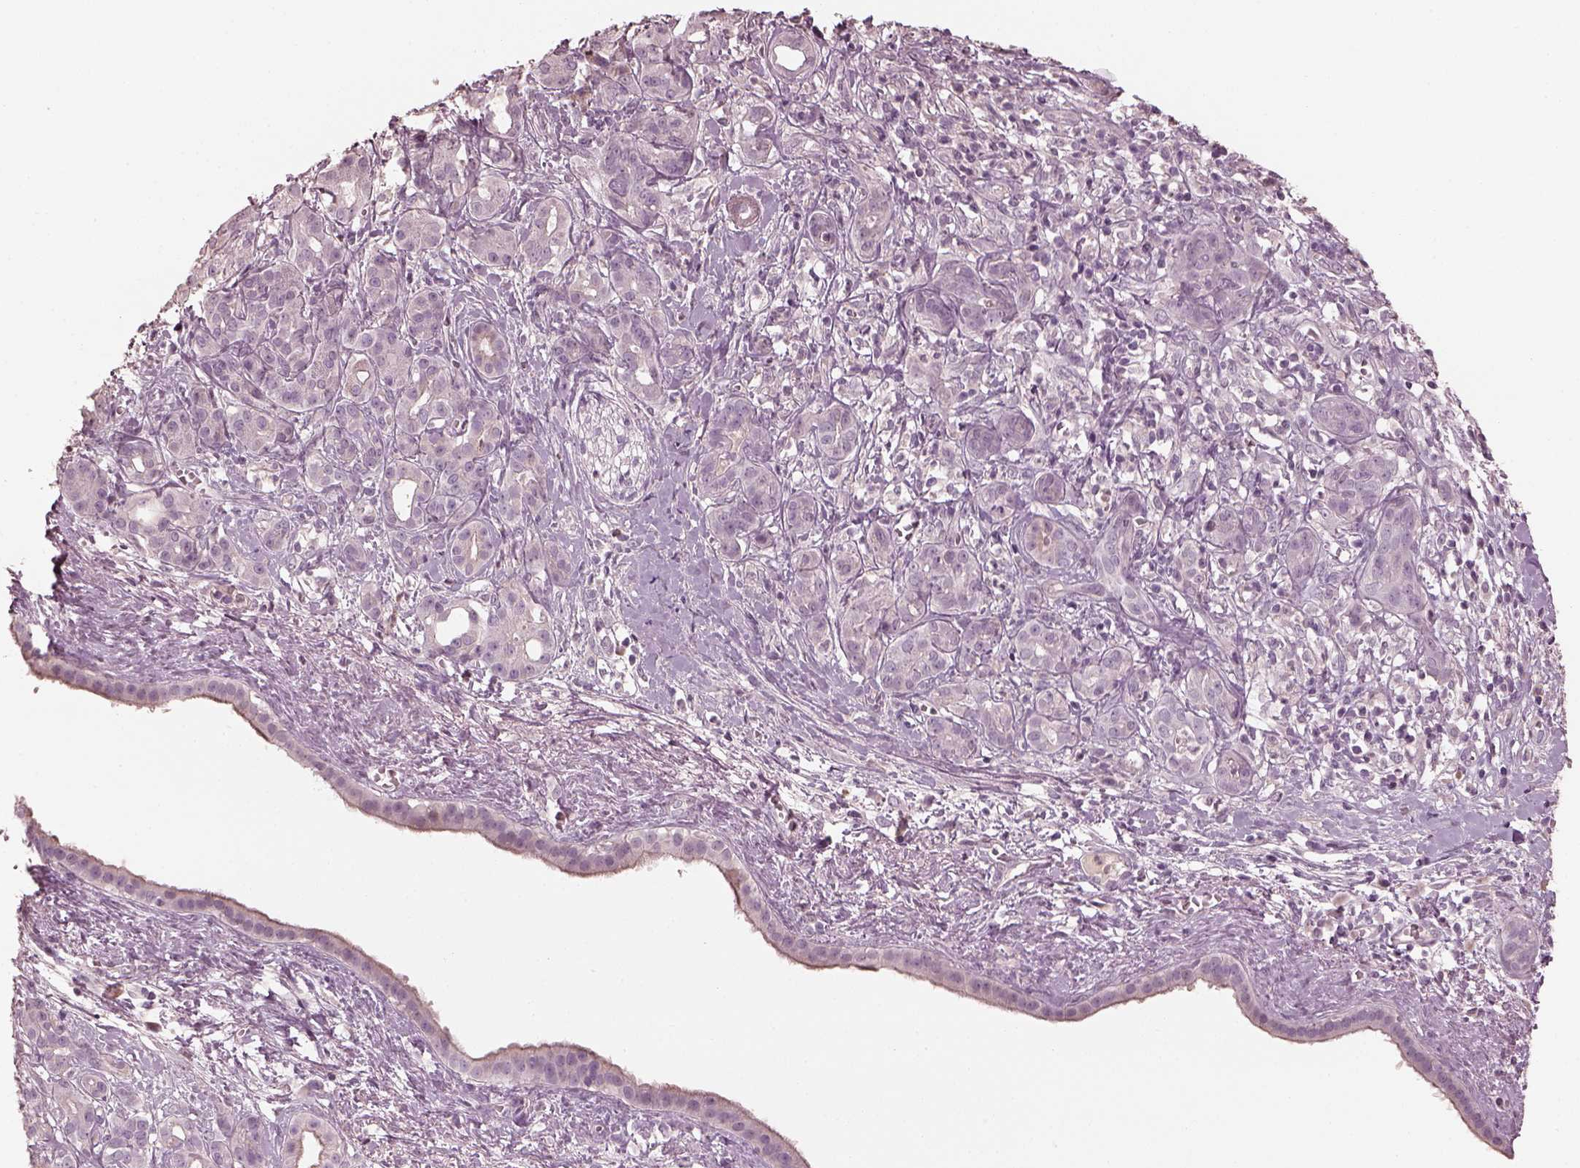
{"staining": {"intensity": "negative", "quantity": "none", "location": "none"}, "tissue": "pancreatic cancer", "cell_type": "Tumor cells", "image_type": "cancer", "snomed": [{"axis": "morphology", "description": "Adenocarcinoma, NOS"}, {"axis": "topography", "description": "Pancreas"}], "caption": "Immunohistochemical staining of pancreatic cancer (adenocarcinoma) displays no significant positivity in tumor cells.", "gene": "OPTC", "patient": {"sex": "male", "age": 61}}